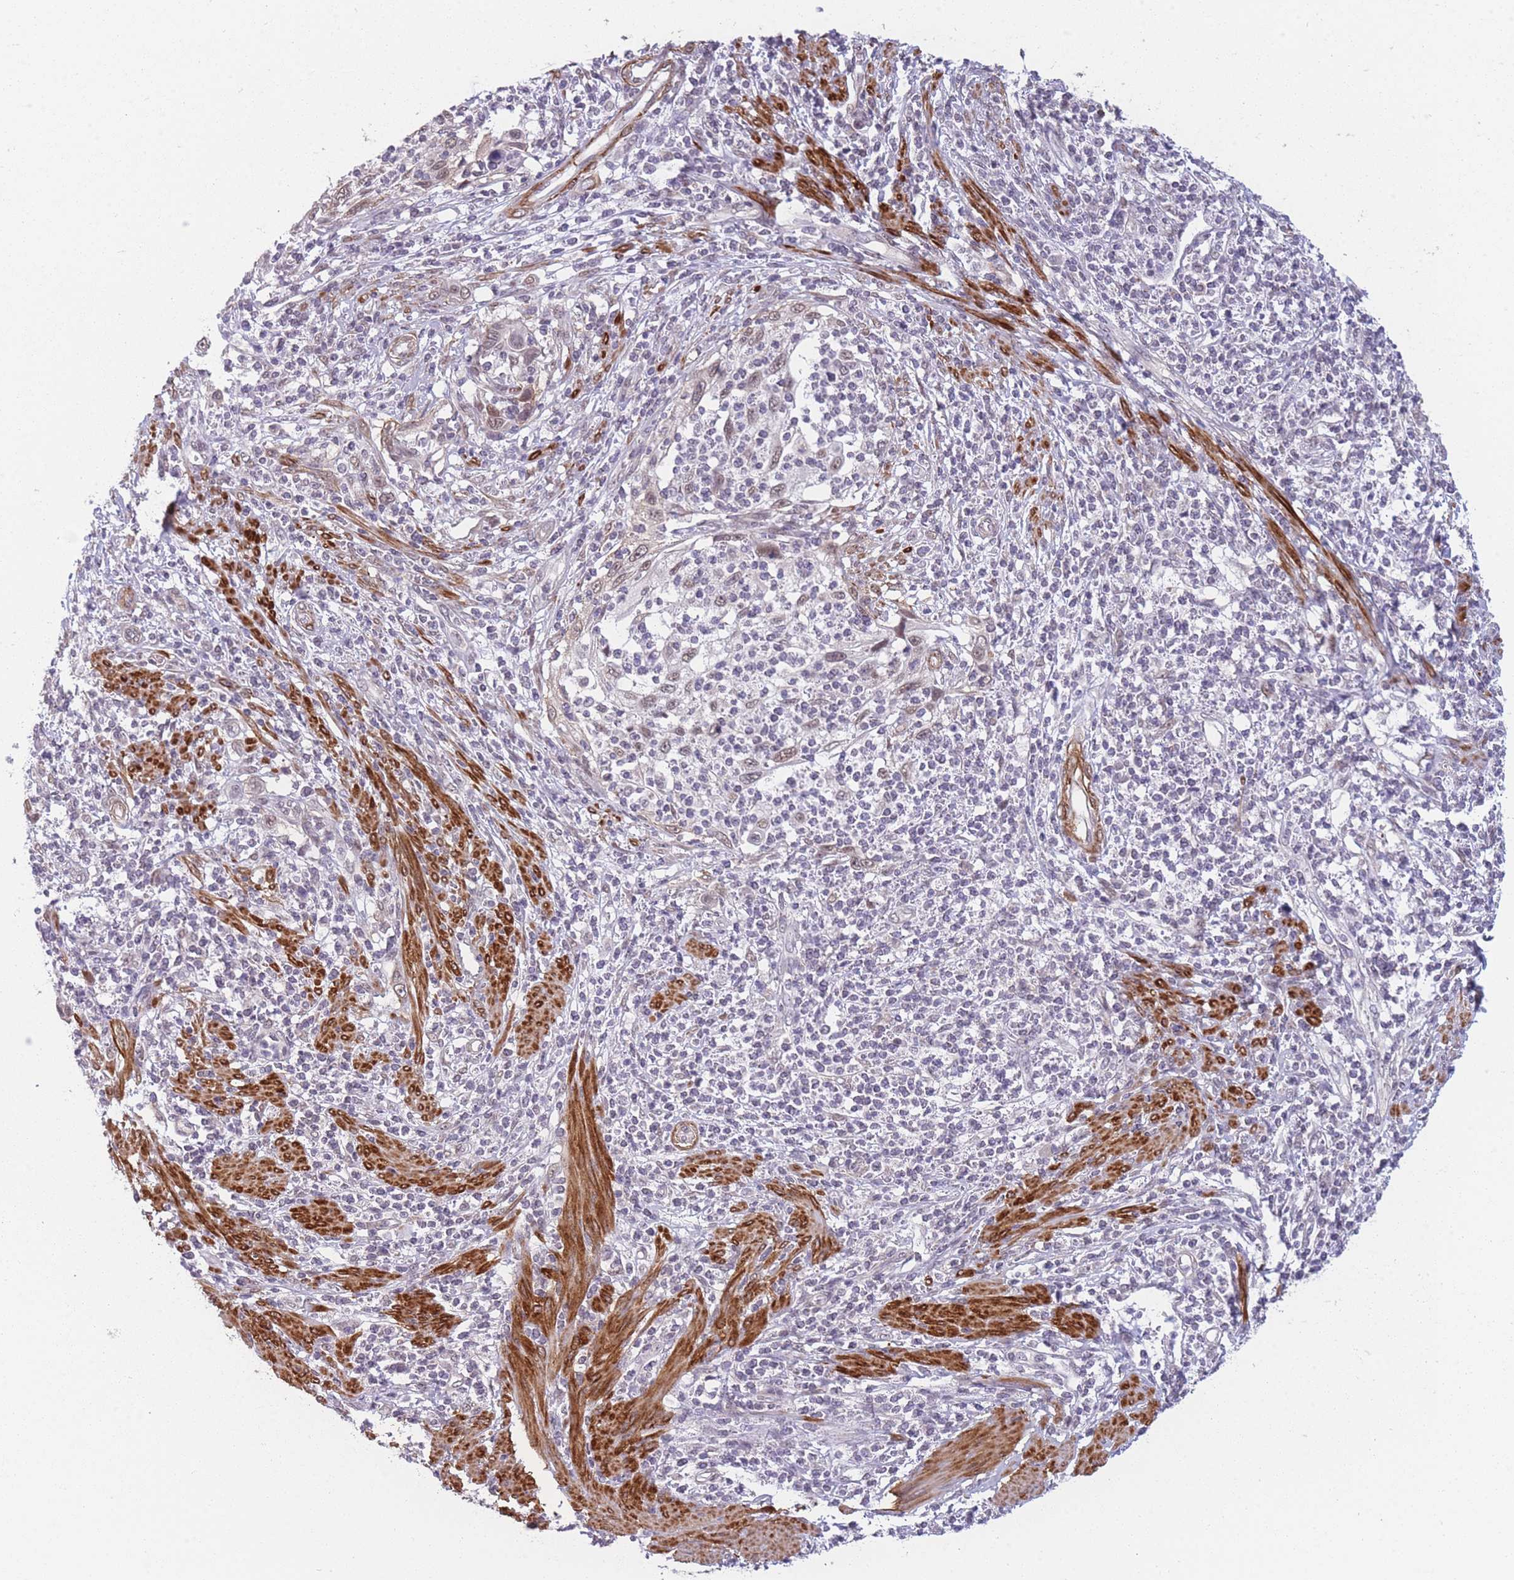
{"staining": {"intensity": "negative", "quantity": "none", "location": "none"}, "tissue": "cervical cancer", "cell_type": "Tumor cells", "image_type": "cancer", "snomed": [{"axis": "morphology", "description": "Squamous cell carcinoma, NOS"}, {"axis": "topography", "description": "Cervix"}], "caption": "Immunohistochemistry (IHC) image of human squamous cell carcinoma (cervical) stained for a protein (brown), which reveals no expression in tumor cells. (DAB (3,3'-diaminobenzidine) immunohistochemistry with hematoxylin counter stain).", "gene": "SIN3B", "patient": {"sex": "female", "age": 70}}